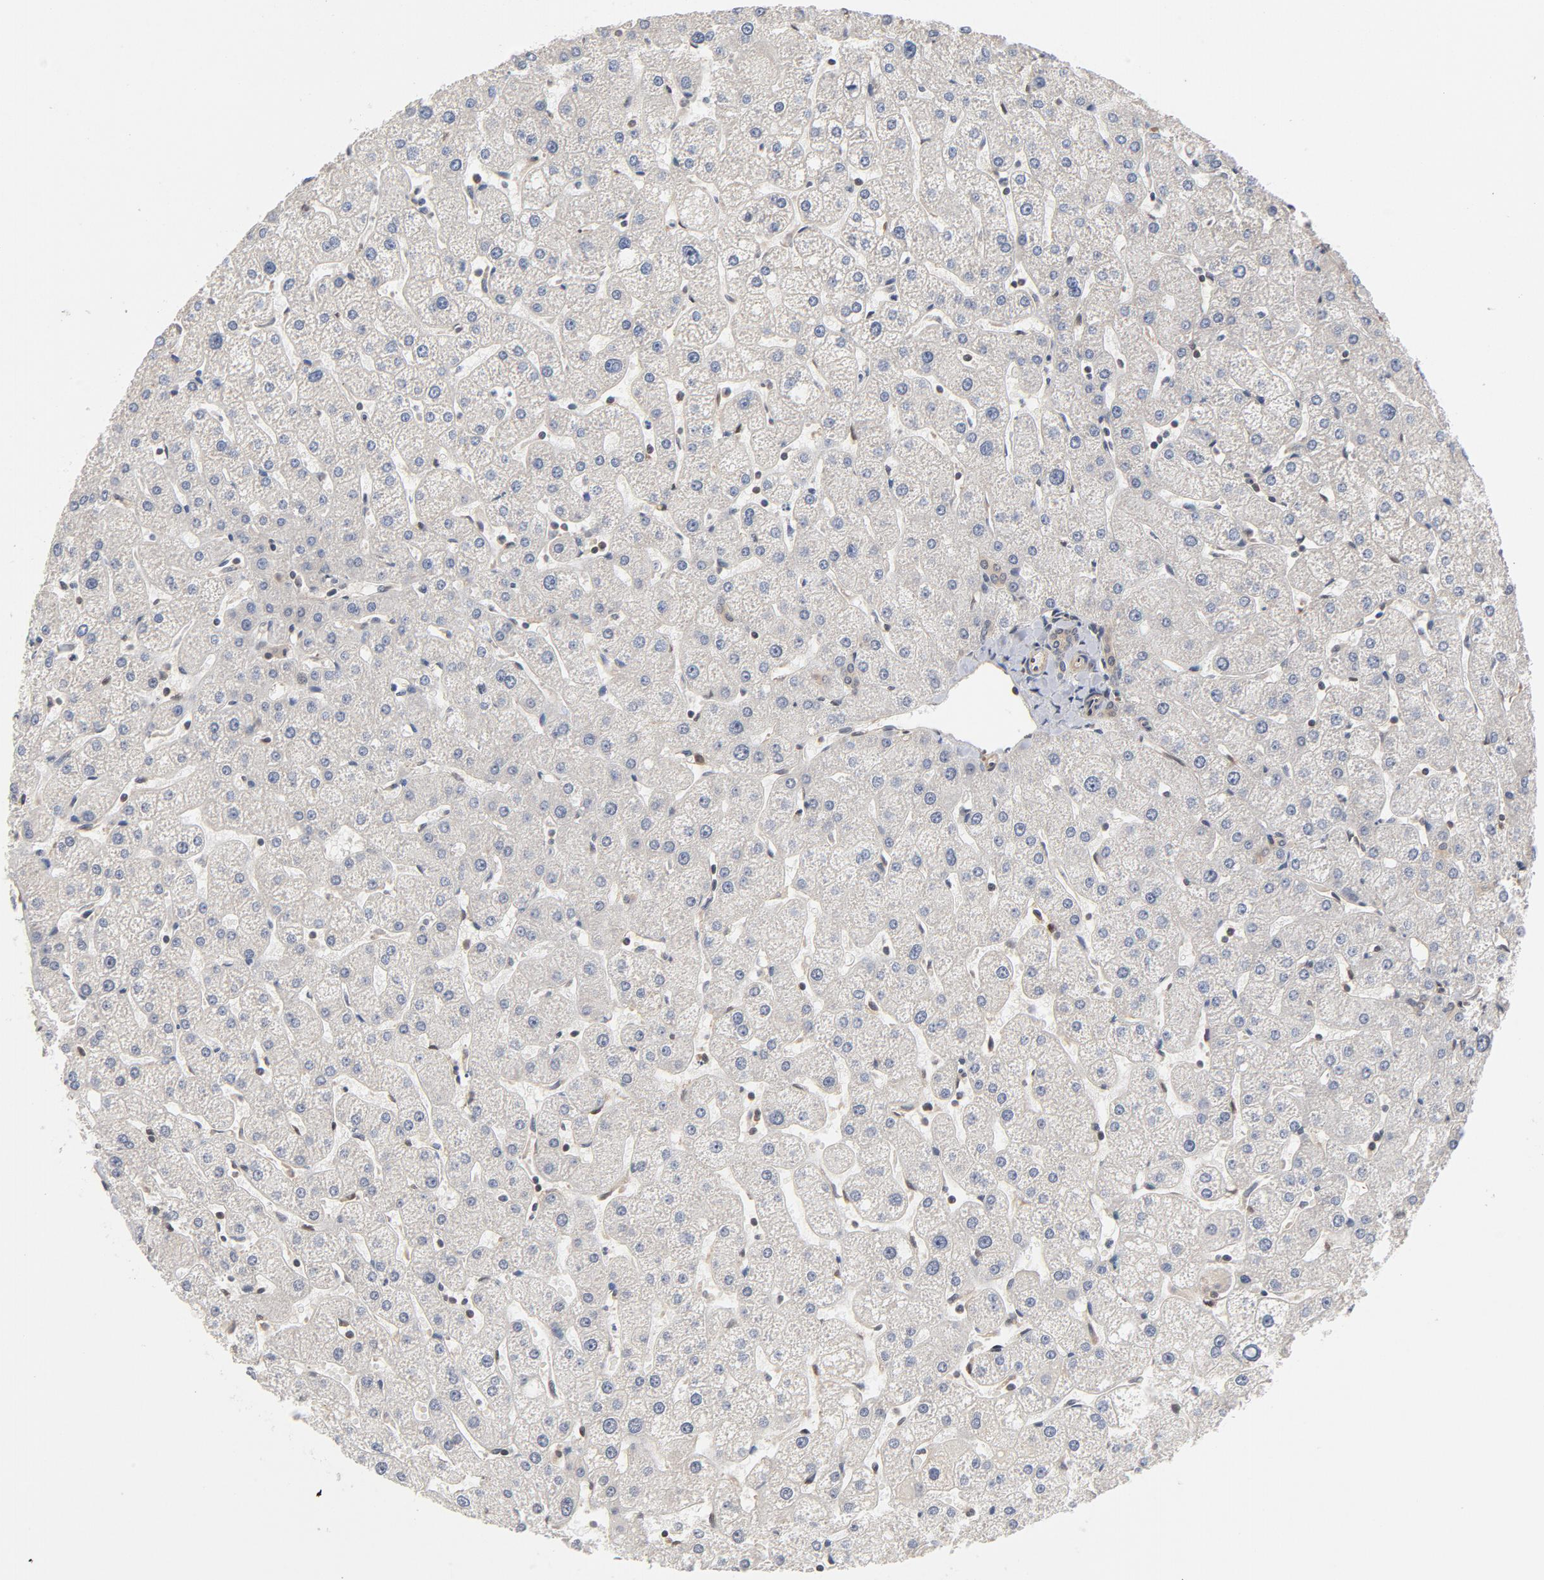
{"staining": {"intensity": "weak", "quantity": ">75%", "location": "cytoplasmic/membranous"}, "tissue": "liver", "cell_type": "Cholangiocytes", "image_type": "normal", "snomed": [{"axis": "morphology", "description": "Normal tissue, NOS"}, {"axis": "topography", "description": "Liver"}], "caption": "Protein staining reveals weak cytoplasmic/membranous expression in approximately >75% of cholangiocytes in benign liver.", "gene": "CDC37", "patient": {"sex": "male", "age": 67}}